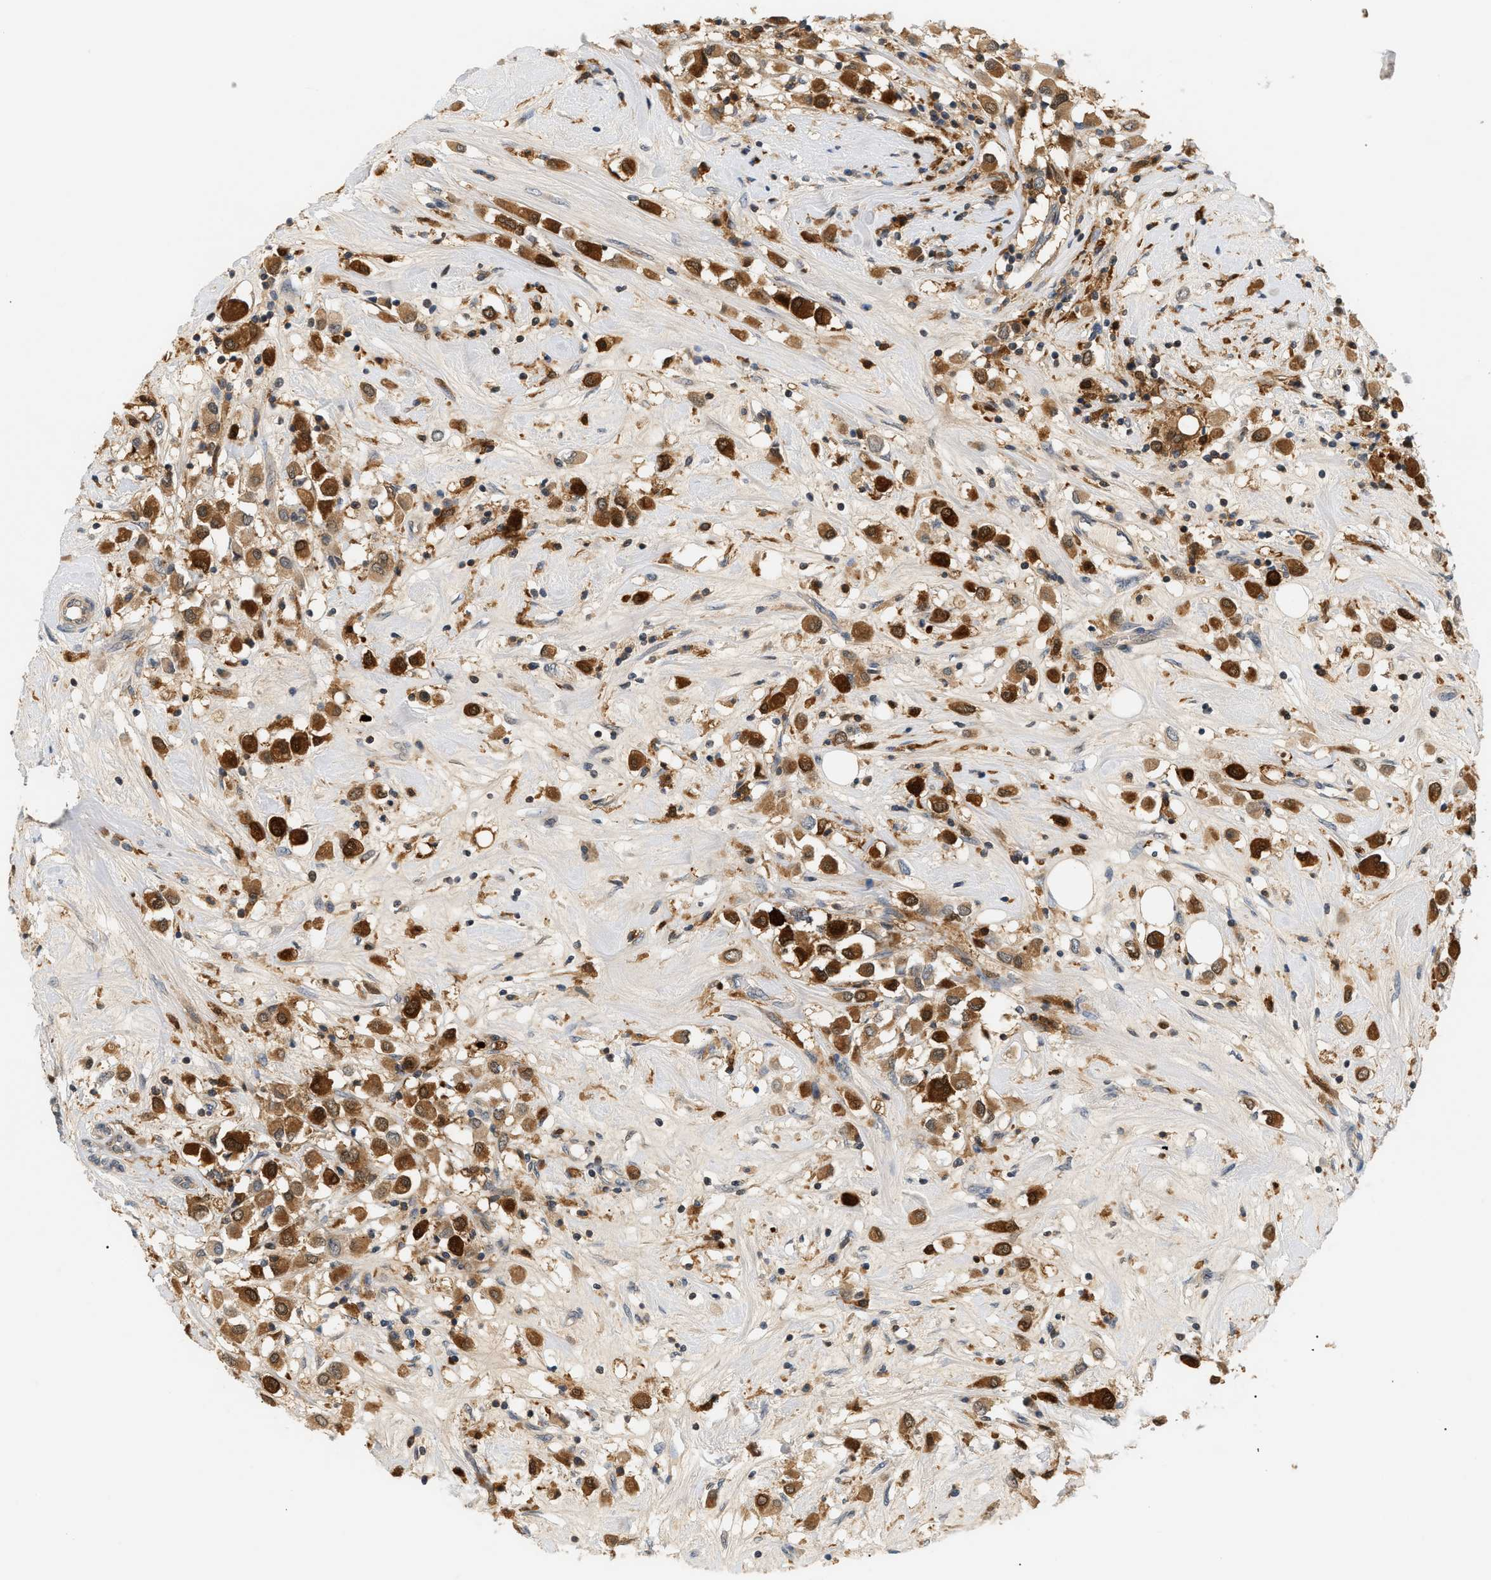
{"staining": {"intensity": "strong", "quantity": "25%-75%", "location": "cytoplasmic/membranous"}, "tissue": "breast cancer", "cell_type": "Tumor cells", "image_type": "cancer", "snomed": [{"axis": "morphology", "description": "Duct carcinoma"}, {"axis": "topography", "description": "Breast"}], "caption": "Protein staining shows strong cytoplasmic/membranous expression in approximately 25%-75% of tumor cells in breast invasive ductal carcinoma.", "gene": "PYCARD", "patient": {"sex": "female", "age": 61}}